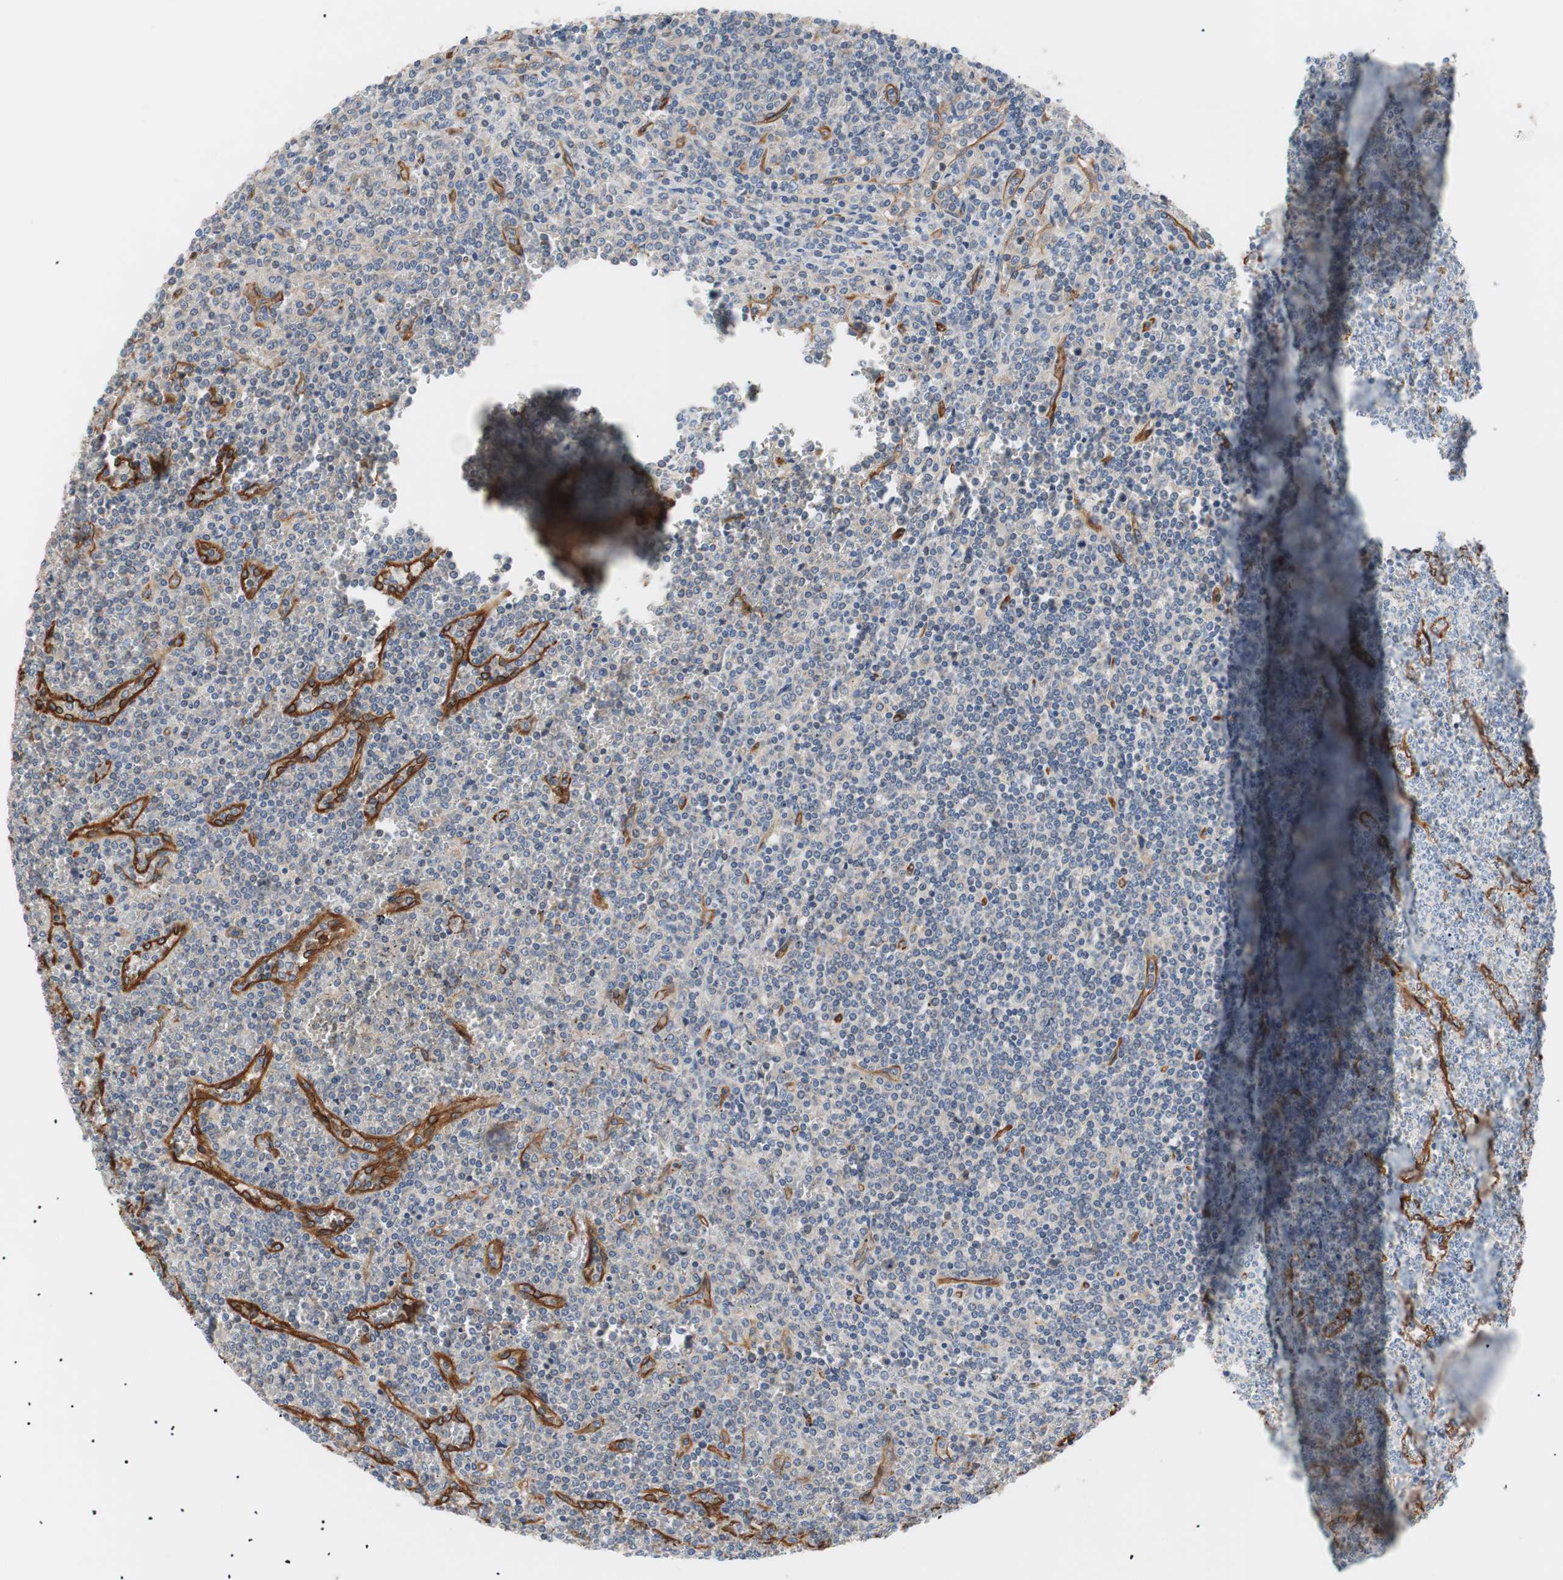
{"staining": {"intensity": "negative", "quantity": "none", "location": "none"}, "tissue": "lymphoma", "cell_type": "Tumor cells", "image_type": "cancer", "snomed": [{"axis": "morphology", "description": "Malignant lymphoma, non-Hodgkin's type, Low grade"}, {"axis": "topography", "description": "Spleen"}], "caption": "Tumor cells show no significant protein staining in low-grade malignant lymphoma, non-Hodgkin's type.", "gene": "SPINT1", "patient": {"sex": "female", "age": 19}}